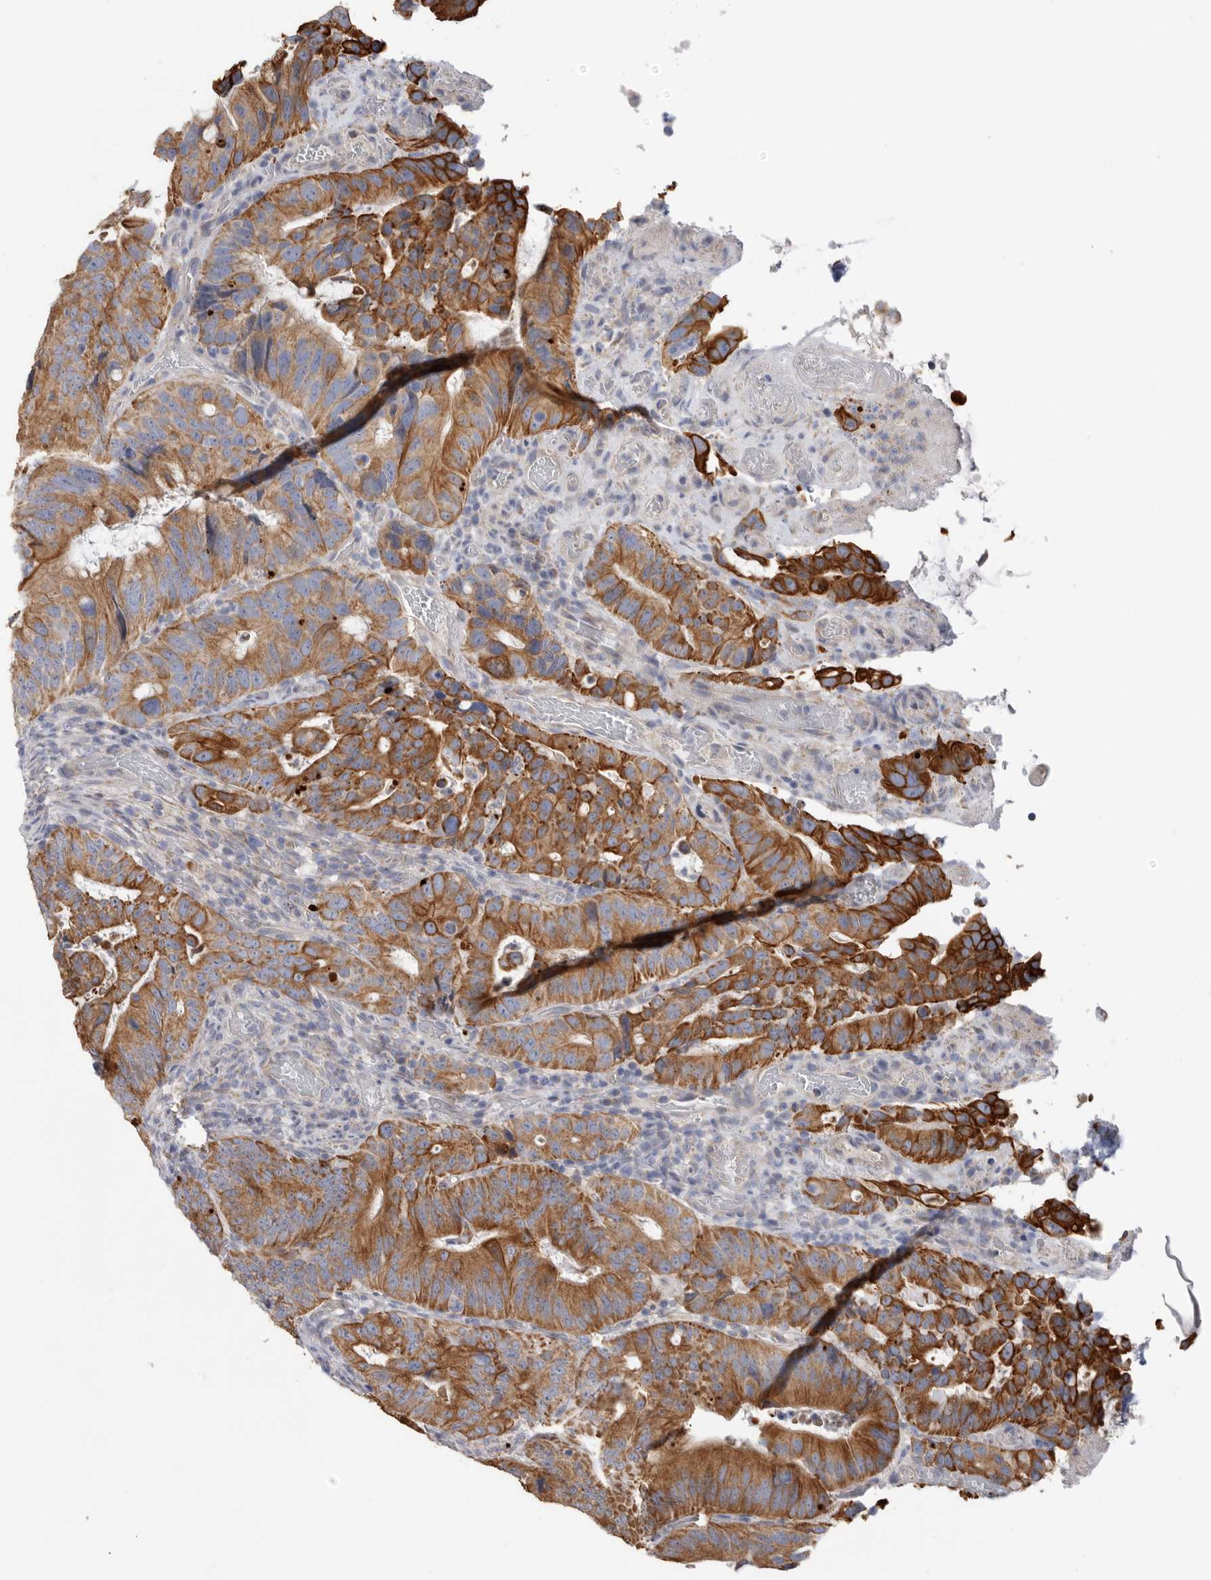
{"staining": {"intensity": "strong", "quantity": ">75%", "location": "cytoplasmic/membranous"}, "tissue": "colorectal cancer", "cell_type": "Tumor cells", "image_type": "cancer", "snomed": [{"axis": "morphology", "description": "Adenocarcinoma, NOS"}, {"axis": "topography", "description": "Colon"}], "caption": "Tumor cells demonstrate strong cytoplasmic/membranous positivity in approximately >75% of cells in adenocarcinoma (colorectal).", "gene": "MTFR1L", "patient": {"sex": "male", "age": 83}}